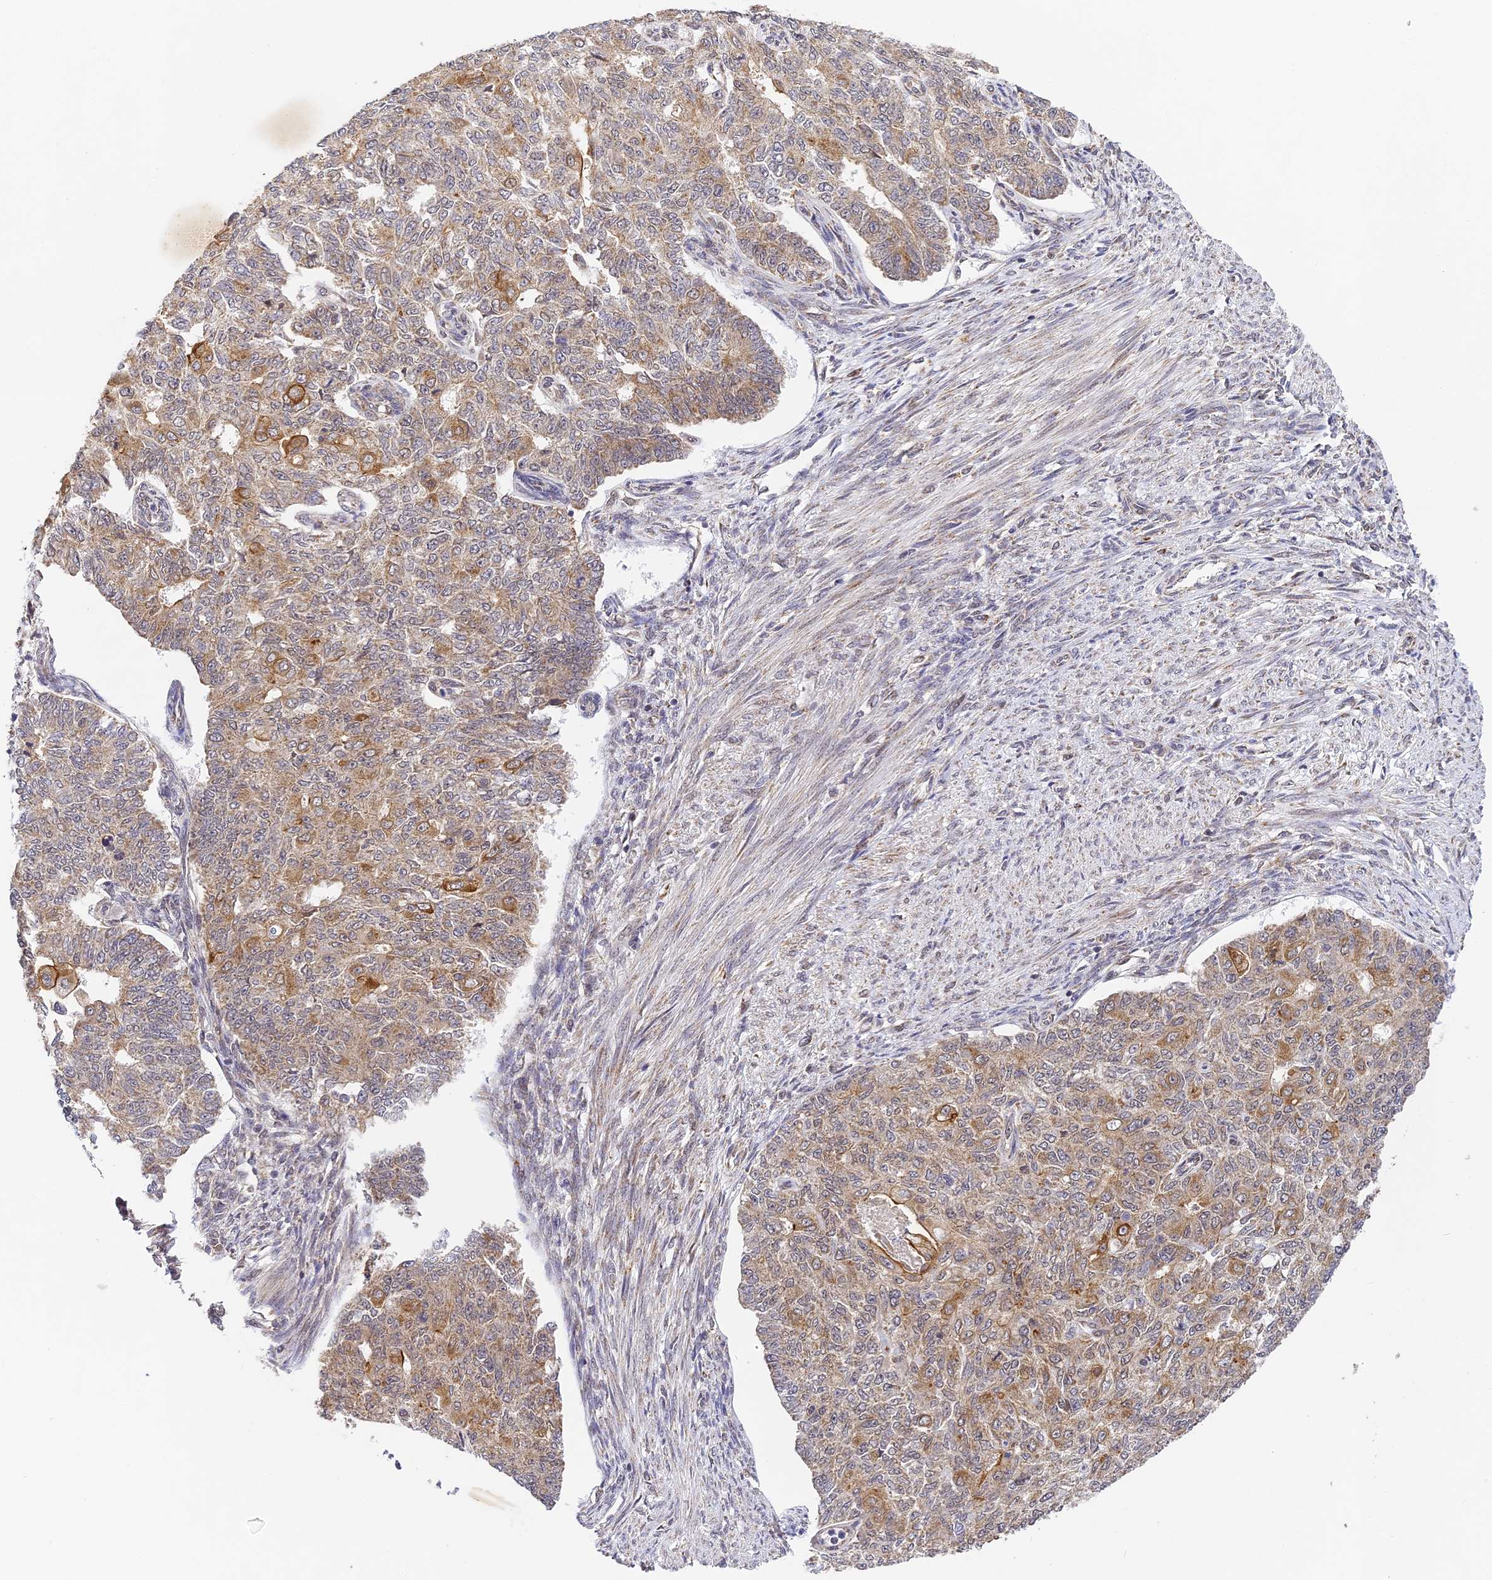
{"staining": {"intensity": "strong", "quantity": "<25%", "location": "cytoplasmic/membranous"}, "tissue": "endometrial cancer", "cell_type": "Tumor cells", "image_type": "cancer", "snomed": [{"axis": "morphology", "description": "Adenocarcinoma, NOS"}, {"axis": "topography", "description": "Endometrium"}], "caption": "A brown stain shows strong cytoplasmic/membranous staining of a protein in adenocarcinoma (endometrial) tumor cells.", "gene": "DNAAF10", "patient": {"sex": "female", "age": 32}}